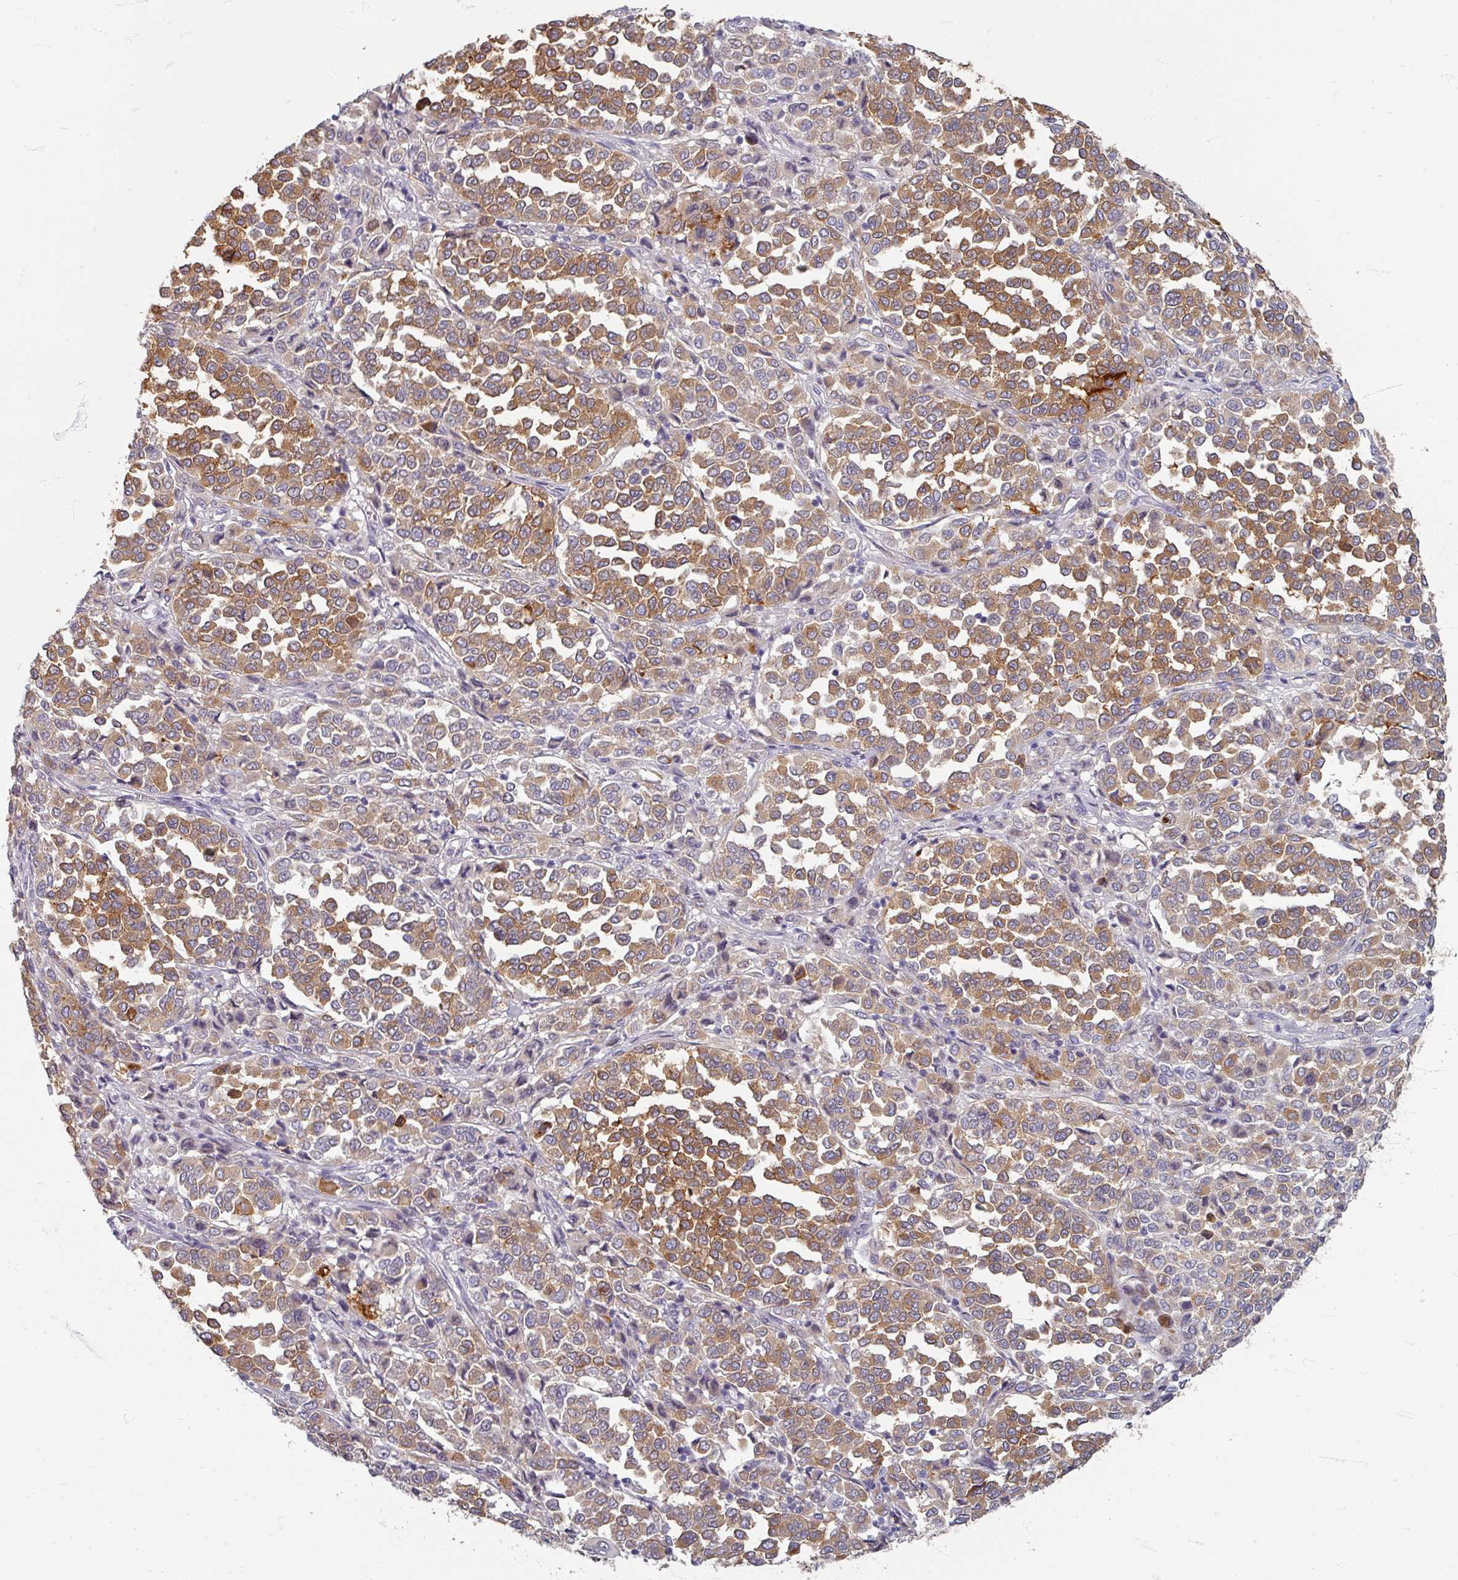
{"staining": {"intensity": "moderate", "quantity": ">75%", "location": "cytoplasmic/membranous"}, "tissue": "melanoma", "cell_type": "Tumor cells", "image_type": "cancer", "snomed": [{"axis": "morphology", "description": "Malignant melanoma, Metastatic site"}, {"axis": "topography", "description": "Pancreas"}], "caption": "There is medium levels of moderate cytoplasmic/membranous positivity in tumor cells of malignant melanoma (metastatic site), as demonstrated by immunohistochemical staining (brown color).", "gene": "ZNF878", "patient": {"sex": "female", "age": 30}}